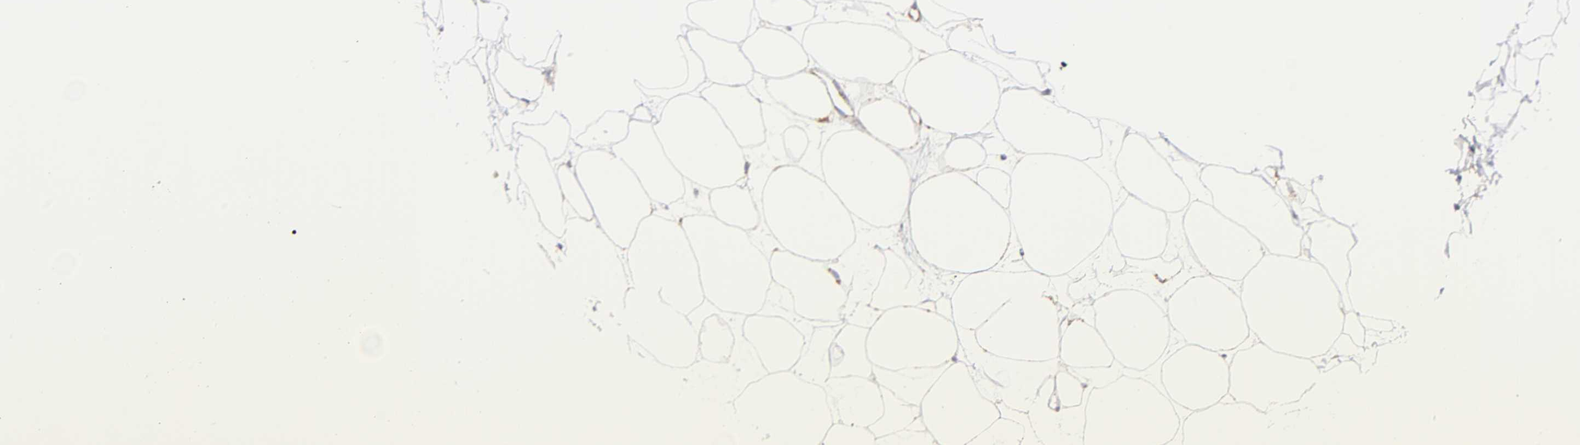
{"staining": {"intensity": "weak", "quantity": "<25%", "location": "cytoplasmic/membranous"}, "tissue": "adipose tissue", "cell_type": "Adipocytes", "image_type": "normal", "snomed": [{"axis": "morphology", "description": "Normal tissue, NOS"}, {"axis": "topography", "description": "Breast"}], "caption": "IHC histopathology image of benign adipose tissue stained for a protein (brown), which shows no positivity in adipocytes.", "gene": "DIABLO", "patient": {"sex": "female", "age": 22}}